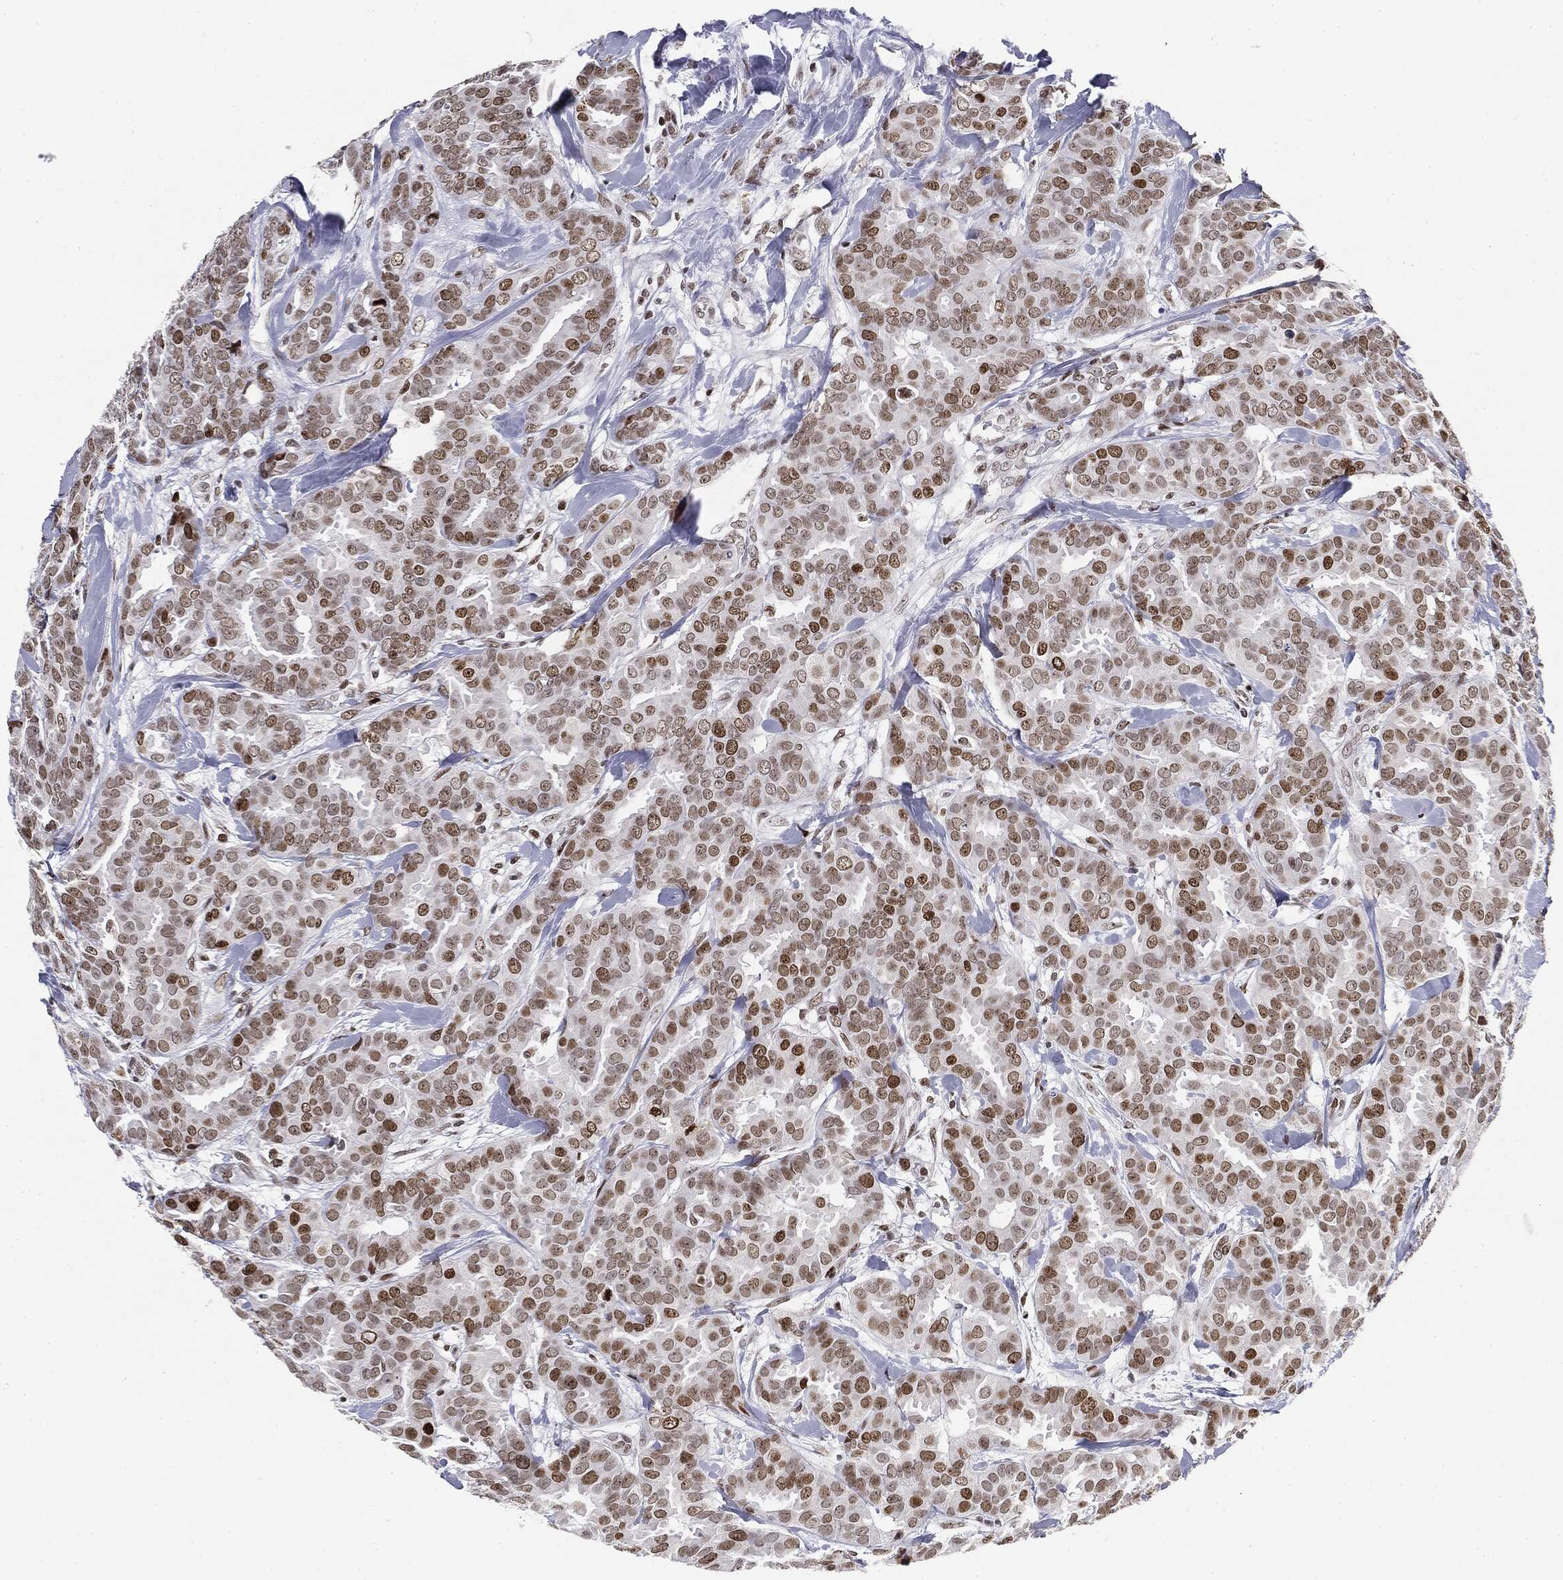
{"staining": {"intensity": "moderate", "quantity": ">75%", "location": "nuclear"}, "tissue": "breast cancer", "cell_type": "Tumor cells", "image_type": "cancer", "snomed": [{"axis": "morphology", "description": "Duct carcinoma"}, {"axis": "topography", "description": "Breast"}], "caption": "DAB (3,3'-diaminobenzidine) immunohistochemical staining of intraductal carcinoma (breast) displays moderate nuclear protein expression in approximately >75% of tumor cells. (brown staining indicates protein expression, while blue staining denotes nuclei).", "gene": "MDC1", "patient": {"sex": "female", "age": 45}}